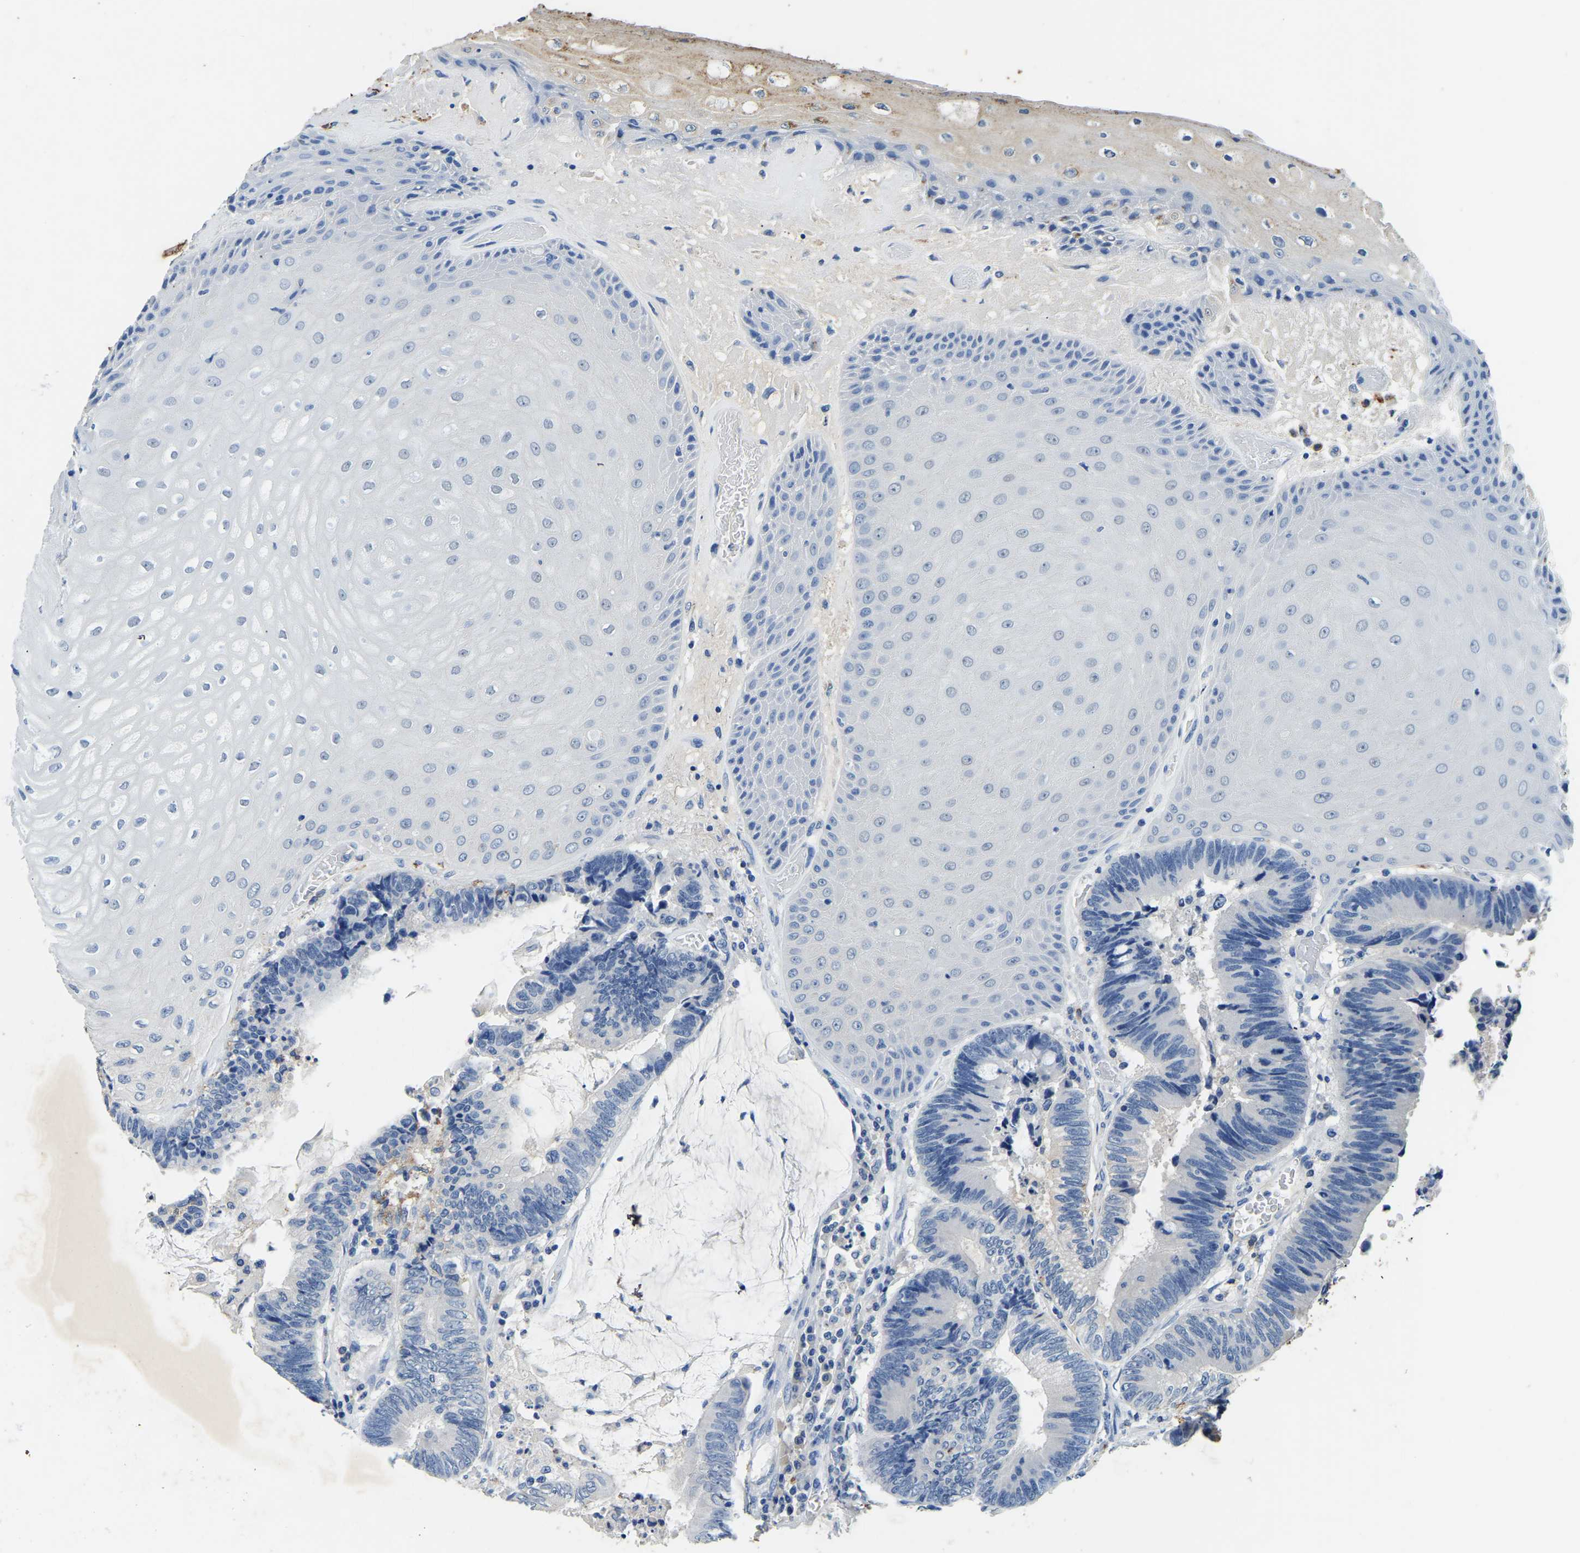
{"staining": {"intensity": "negative", "quantity": "none", "location": "none"}, "tissue": "colorectal cancer", "cell_type": "Tumor cells", "image_type": "cancer", "snomed": [{"axis": "morphology", "description": "Adenocarcinoma, NOS"}, {"axis": "topography", "description": "Rectum"}, {"axis": "topography", "description": "Anal"}], "caption": "High magnification brightfield microscopy of colorectal cancer stained with DAB (3,3'-diaminobenzidine) (brown) and counterstained with hematoxylin (blue): tumor cells show no significant positivity.", "gene": "UBN2", "patient": {"sex": "female", "age": 89}}